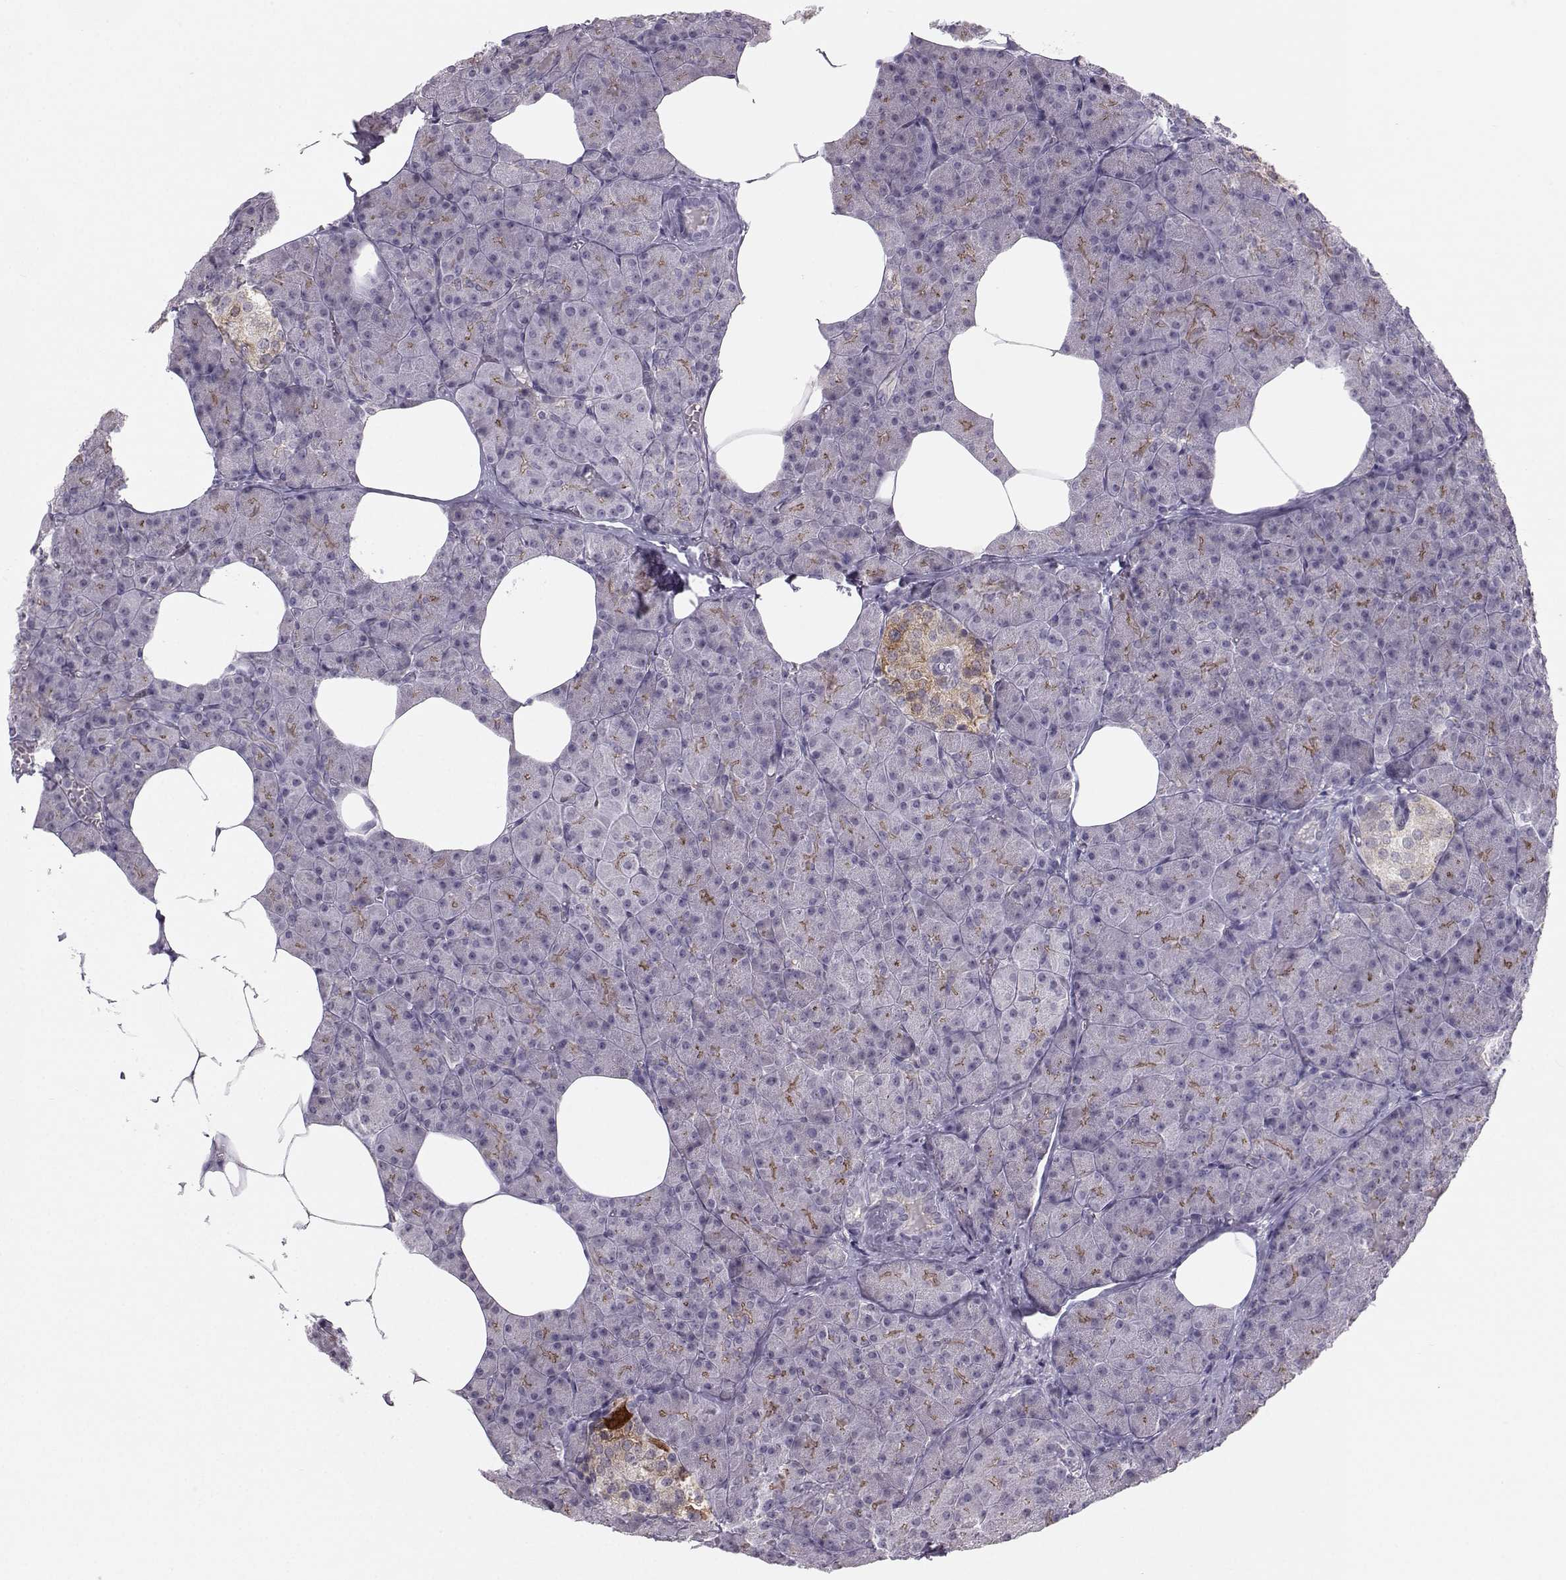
{"staining": {"intensity": "weak", "quantity": "25%-75%", "location": "cytoplasmic/membranous"}, "tissue": "pancreas", "cell_type": "Exocrine glandular cells", "image_type": "normal", "snomed": [{"axis": "morphology", "description": "Normal tissue, NOS"}, {"axis": "topography", "description": "Pancreas"}], "caption": "Protein analysis of benign pancreas displays weak cytoplasmic/membranous expression in about 25%-75% of exocrine glandular cells. The protein is stained brown, and the nuclei are stained in blue (DAB (3,3'-diaminobenzidine) IHC with brightfield microscopy, high magnification).", "gene": "MAST1", "patient": {"sex": "female", "age": 45}}